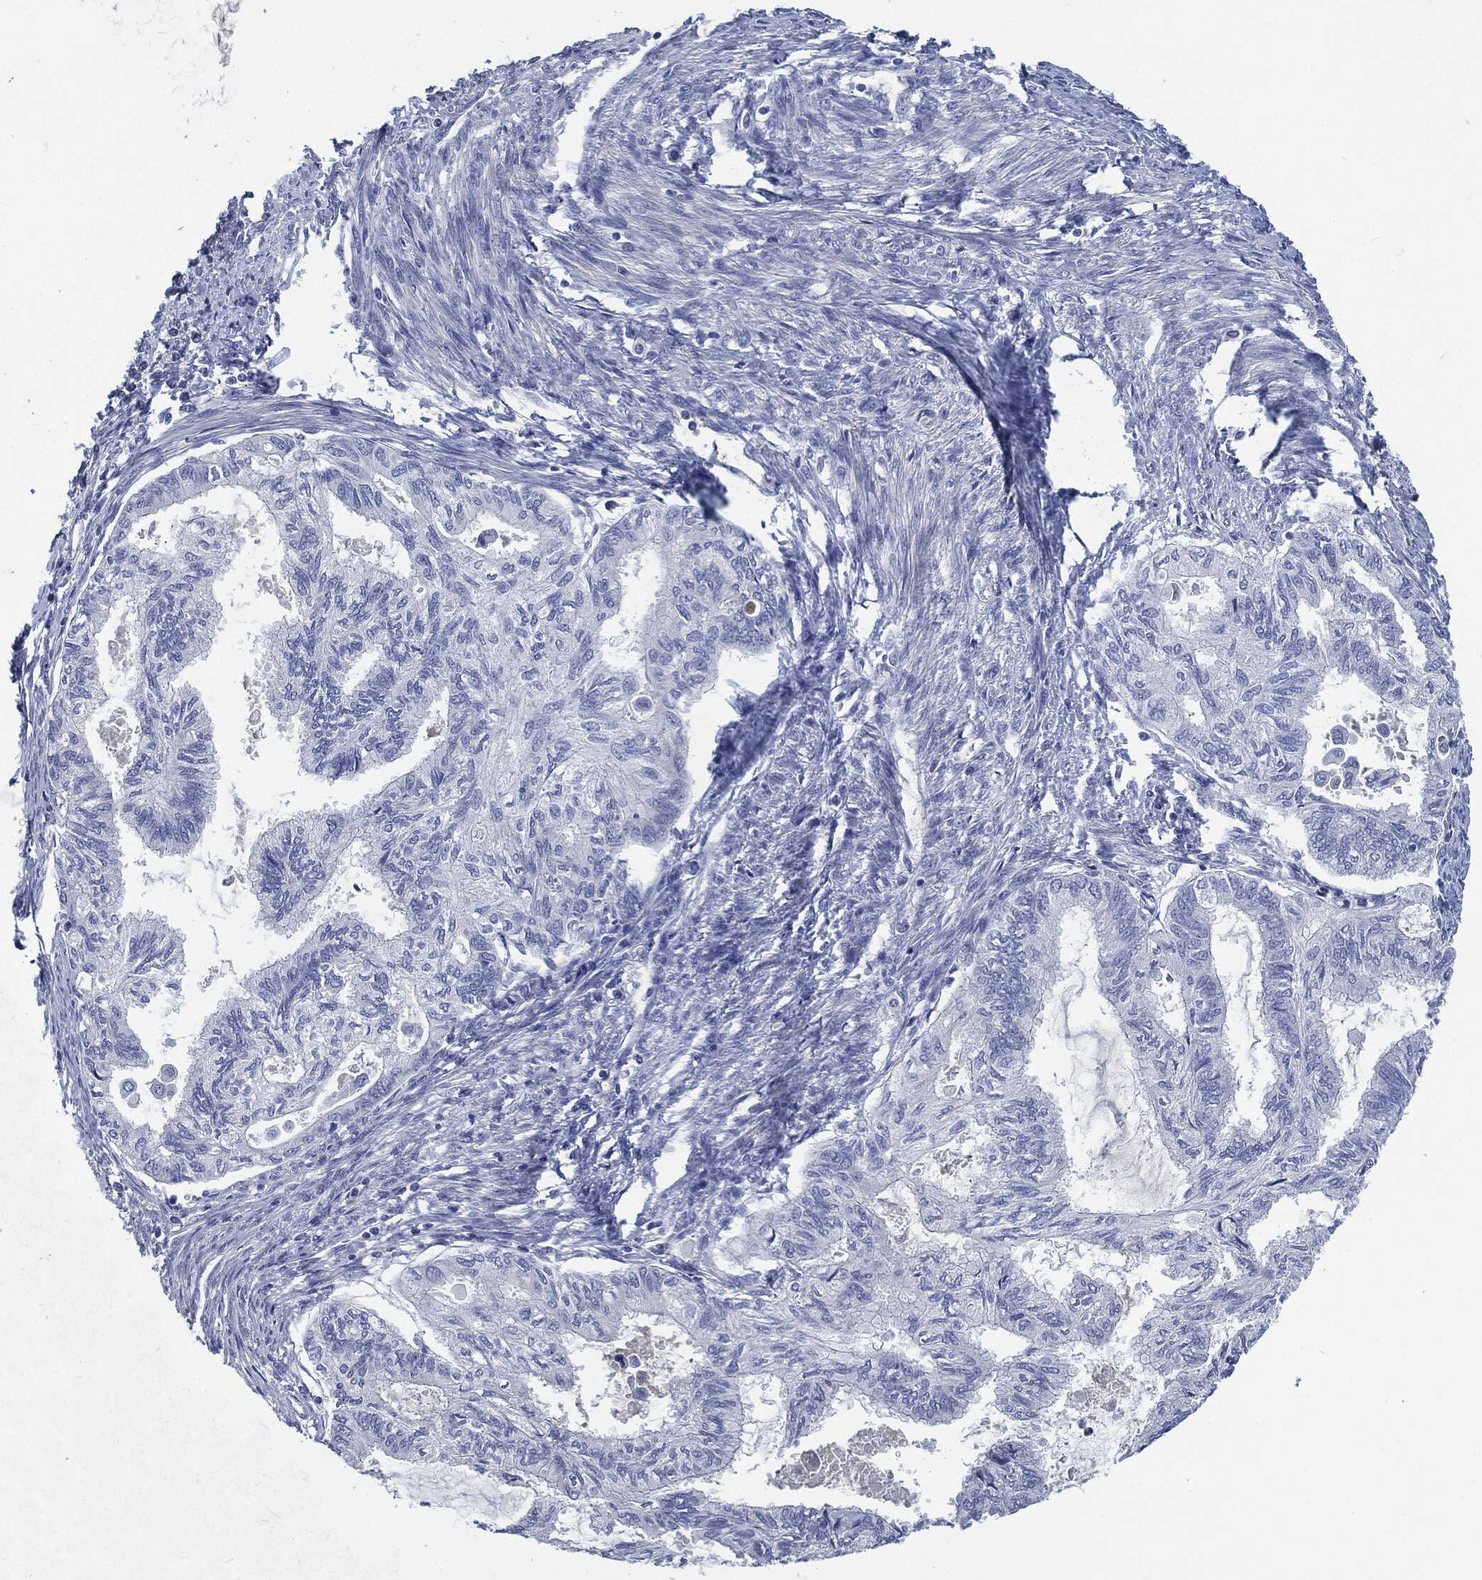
{"staining": {"intensity": "negative", "quantity": "none", "location": "none"}, "tissue": "endometrial cancer", "cell_type": "Tumor cells", "image_type": "cancer", "snomed": [{"axis": "morphology", "description": "Adenocarcinoma, NOS"}, {"axis": "topography", "description": "Endometrium"}], "caption": "Endometrial adenocarcinoma was stained to show a protein in brown. There is no significant expression in tumor cells.", "gene": "CD27", "patient": {"sex": "female", "age": 86}}